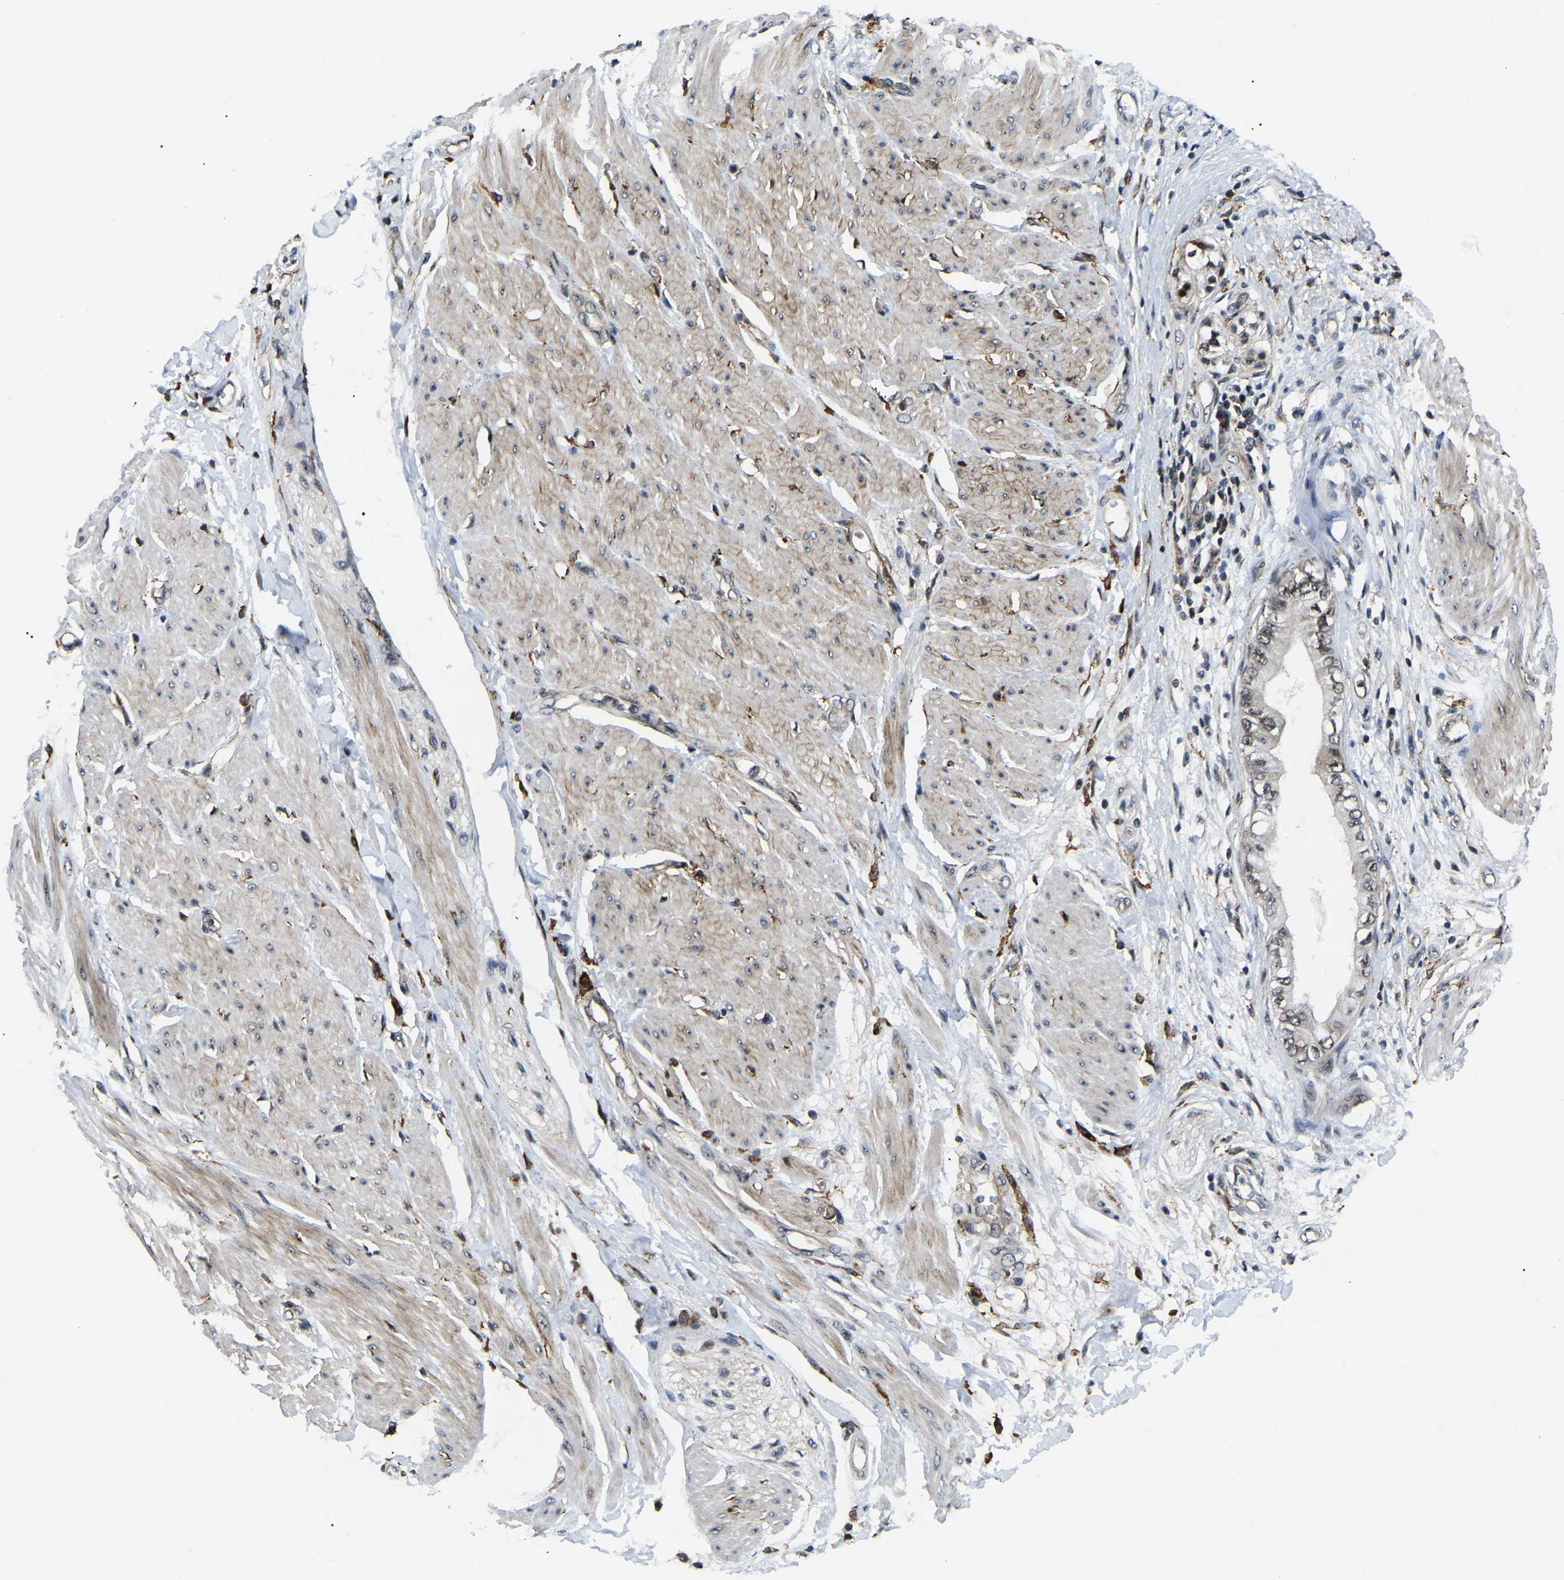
{"staining": {"intensity": "weak", "quantity": ">75%", "location": "nuclear"}, "tissue": "pancreatic cancer", "cell_type": "Tumor cells", "image_type": "cancer", "snomed": [{"axis": "morphology", "description": "Normal tissue, NOS"}, {"axis": "morphology", "description": "Adenocarcinoma, NOS"}, {"axis": "topography", "description": "Pancreas"}, {"axis": "topography", "description": "Duodenum"}], "caption": "Weak nuclear expression is present in approximately >75% of tumor cells in pancreatic adenocarcinoma.", "gene": "RRP1B", "patient": {"sex": "female", "age": 60}}